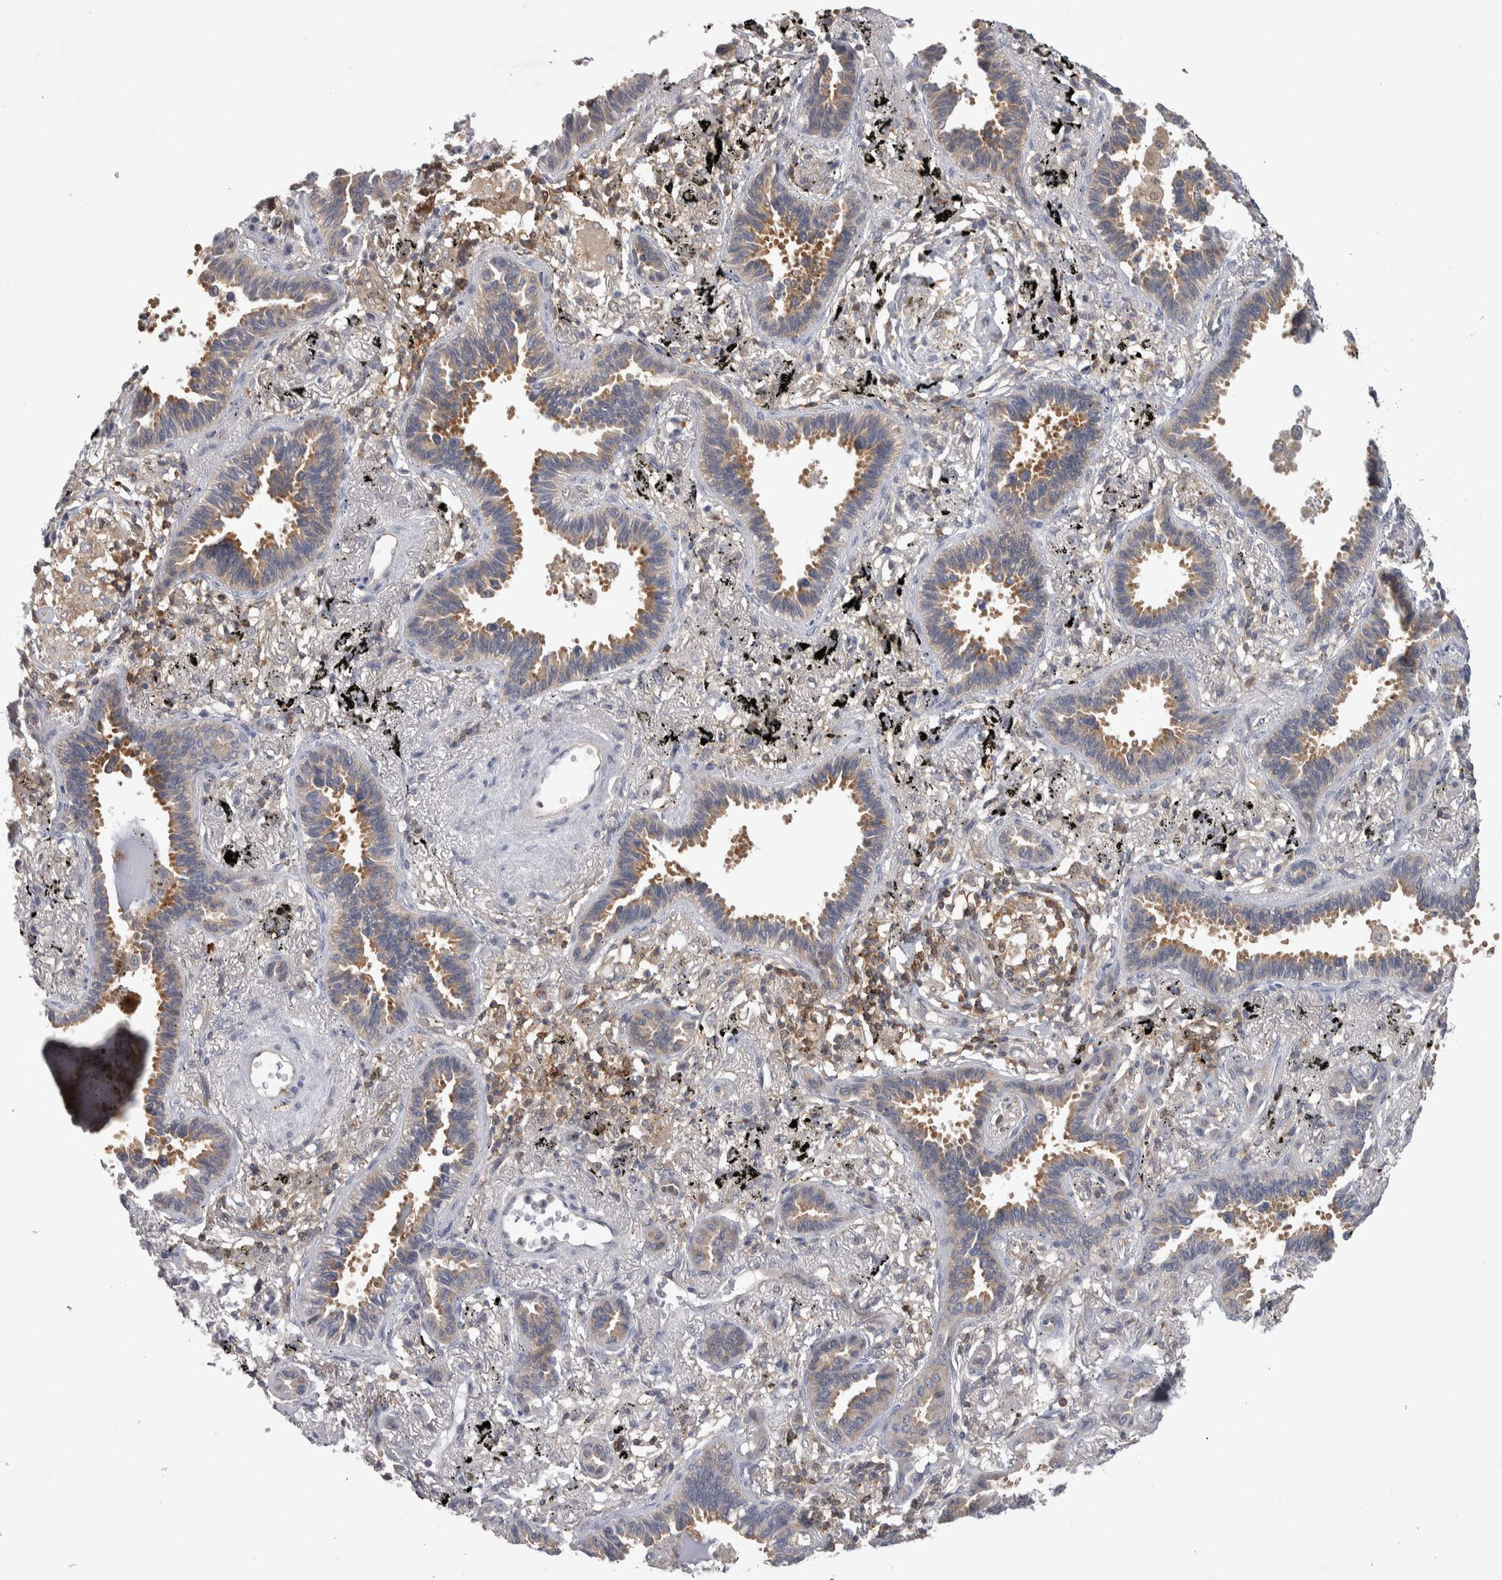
{"staining": {"intensity": "moderate", "quantity": ">75%", "location": "cytoplasmic/membranous"}, "tissue": "lung cancer", "cell_type": "Tumor cells", "image_type": "cancer", "snomed": [{"axis": "morphology", "description": "Adenocarcinoma, NOS"}, {"axis": "topography", "description": "Lung"}], "caption": "Moderate cytoplasmic/membranous staining is seen in about >75% of tumor cells in lung cancer.", "gene": "NFKB2", "patient": {"sex": "male", "age": 59}}